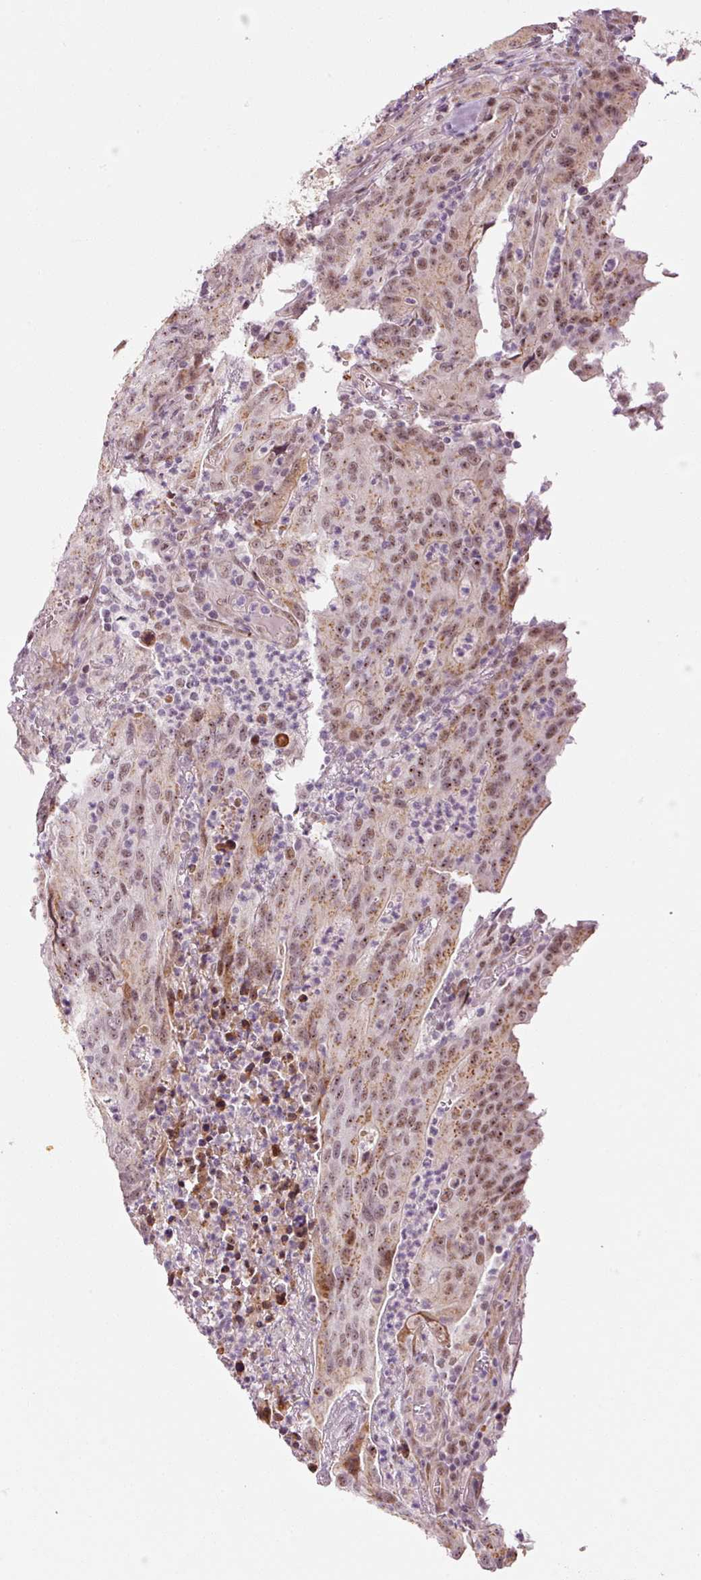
{"staining": {"intensity": "moderate", "quantity": ">75%", "location": "cytoplasmic/membranous,nuclear"}, "tissue": "colorectal cancer", "cell_type": "Tumor cells", "image_type": "cancer", "snomed": [{"axis": "morphology", "description": "Adenocarcinoma, NOS"}, {"axis": "topography", "description": "Colon"}], "caption": "Immunohistochemistry (IHC) micrograph of neoplastic tissue: human colorectal adenocarcinoma stained using IHC exhibits medium levels of moderate protein expression localized specifically in the cytoplasmic/membranous and nuclear of tumor cells, appearing as a cytoplasmic/membranous and nuclear brown color.", "gene": "ANKRD20A1", "patient": {"sex": "male", "age": 83}}